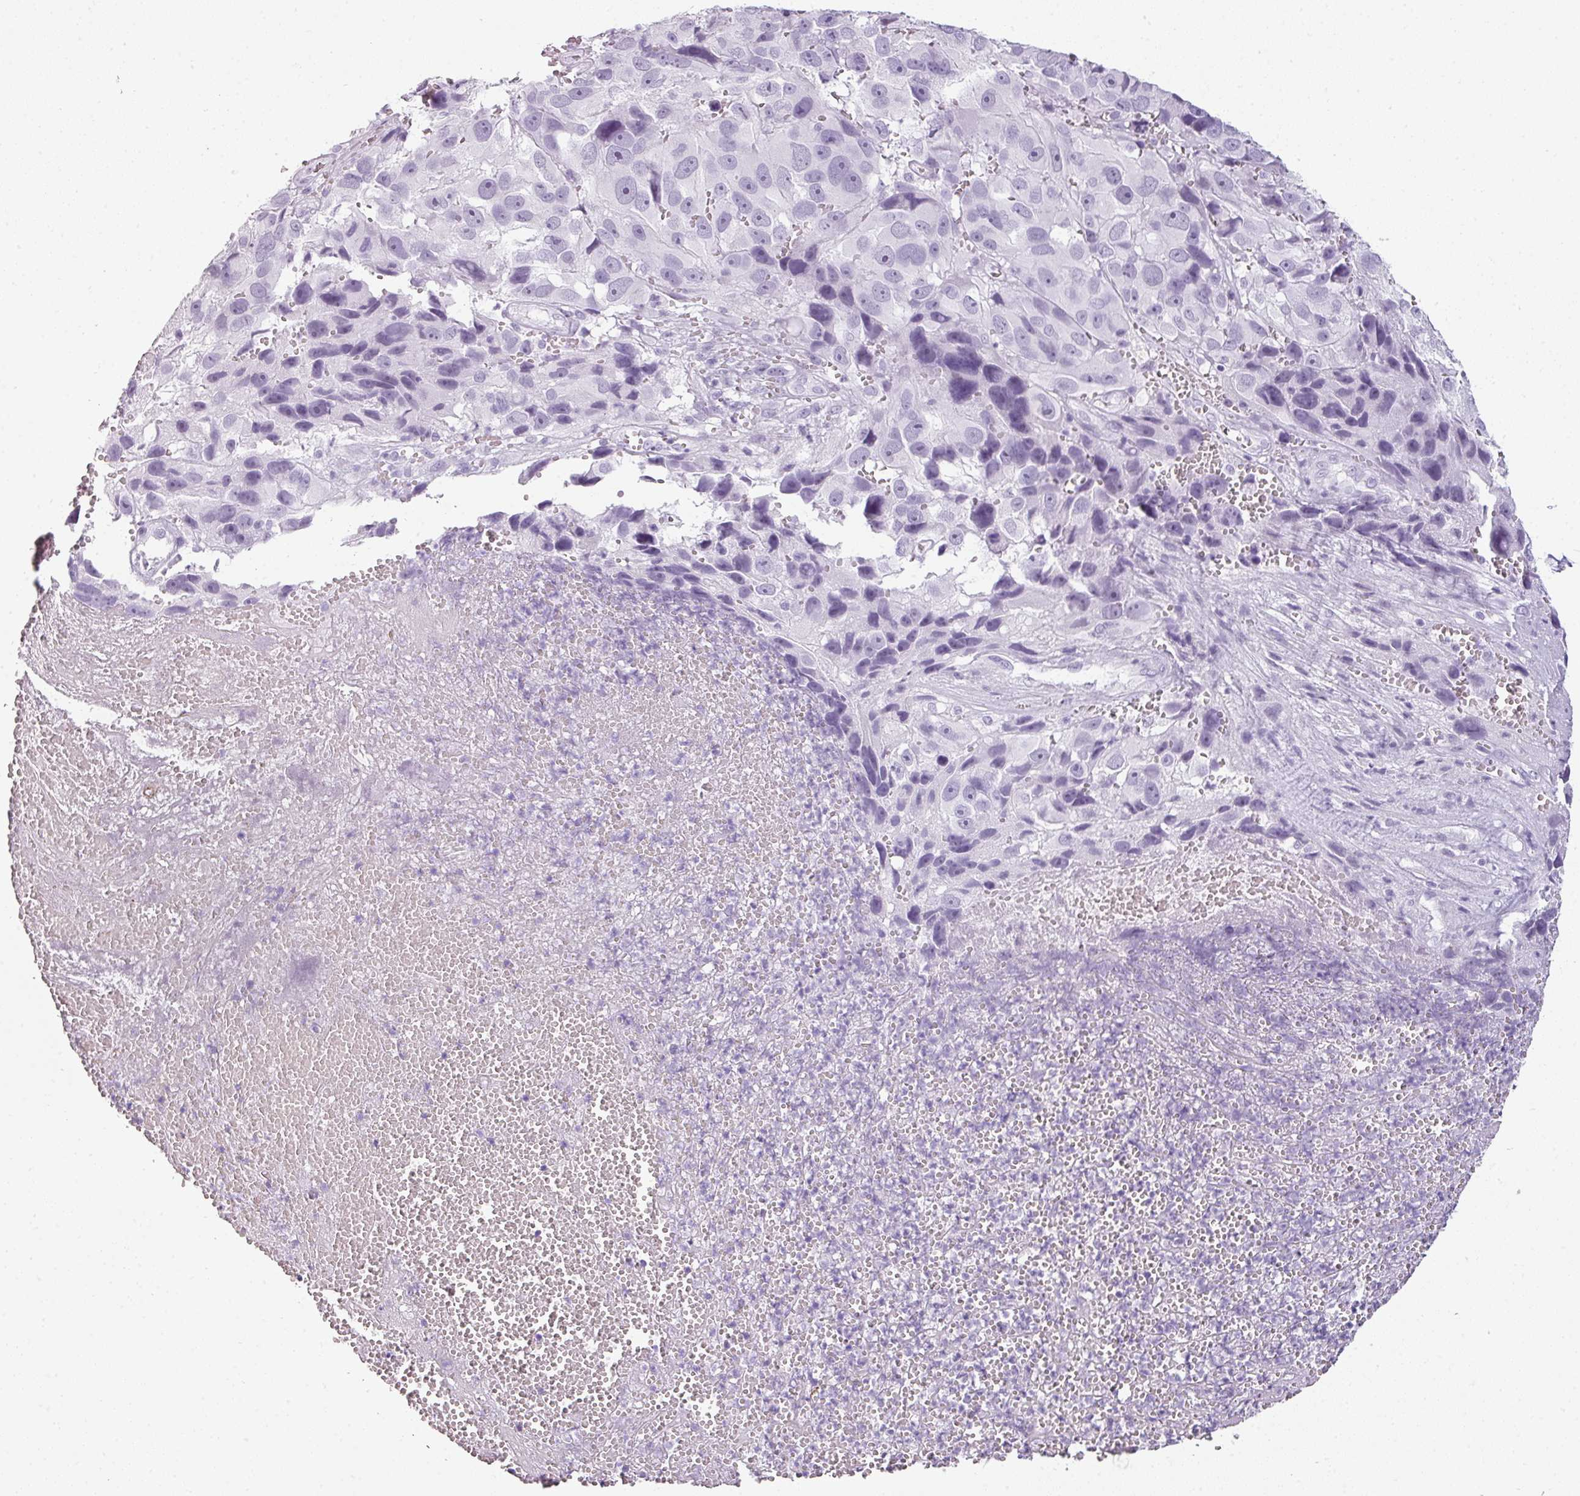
{"staining": {"intensity": "negative", "quantity": "none", "location": "none"}, "tissue": "melanoma", "cell_type": "Tumor cells", "image_type": "cancer", "snomed": [{"axis": "morphology", "description": "Malignant melanoma, NOS"}, {"axis": "topography", "description": "Skin"}], "caption": "Immunohistochemistry histopathology image of neoplastic tissue: human malignant melanoma stained with DAB reveals no significant protein positivity in tumor cells.", "gene": "SCT", "patient": {"sex": "male", "age": 84}}